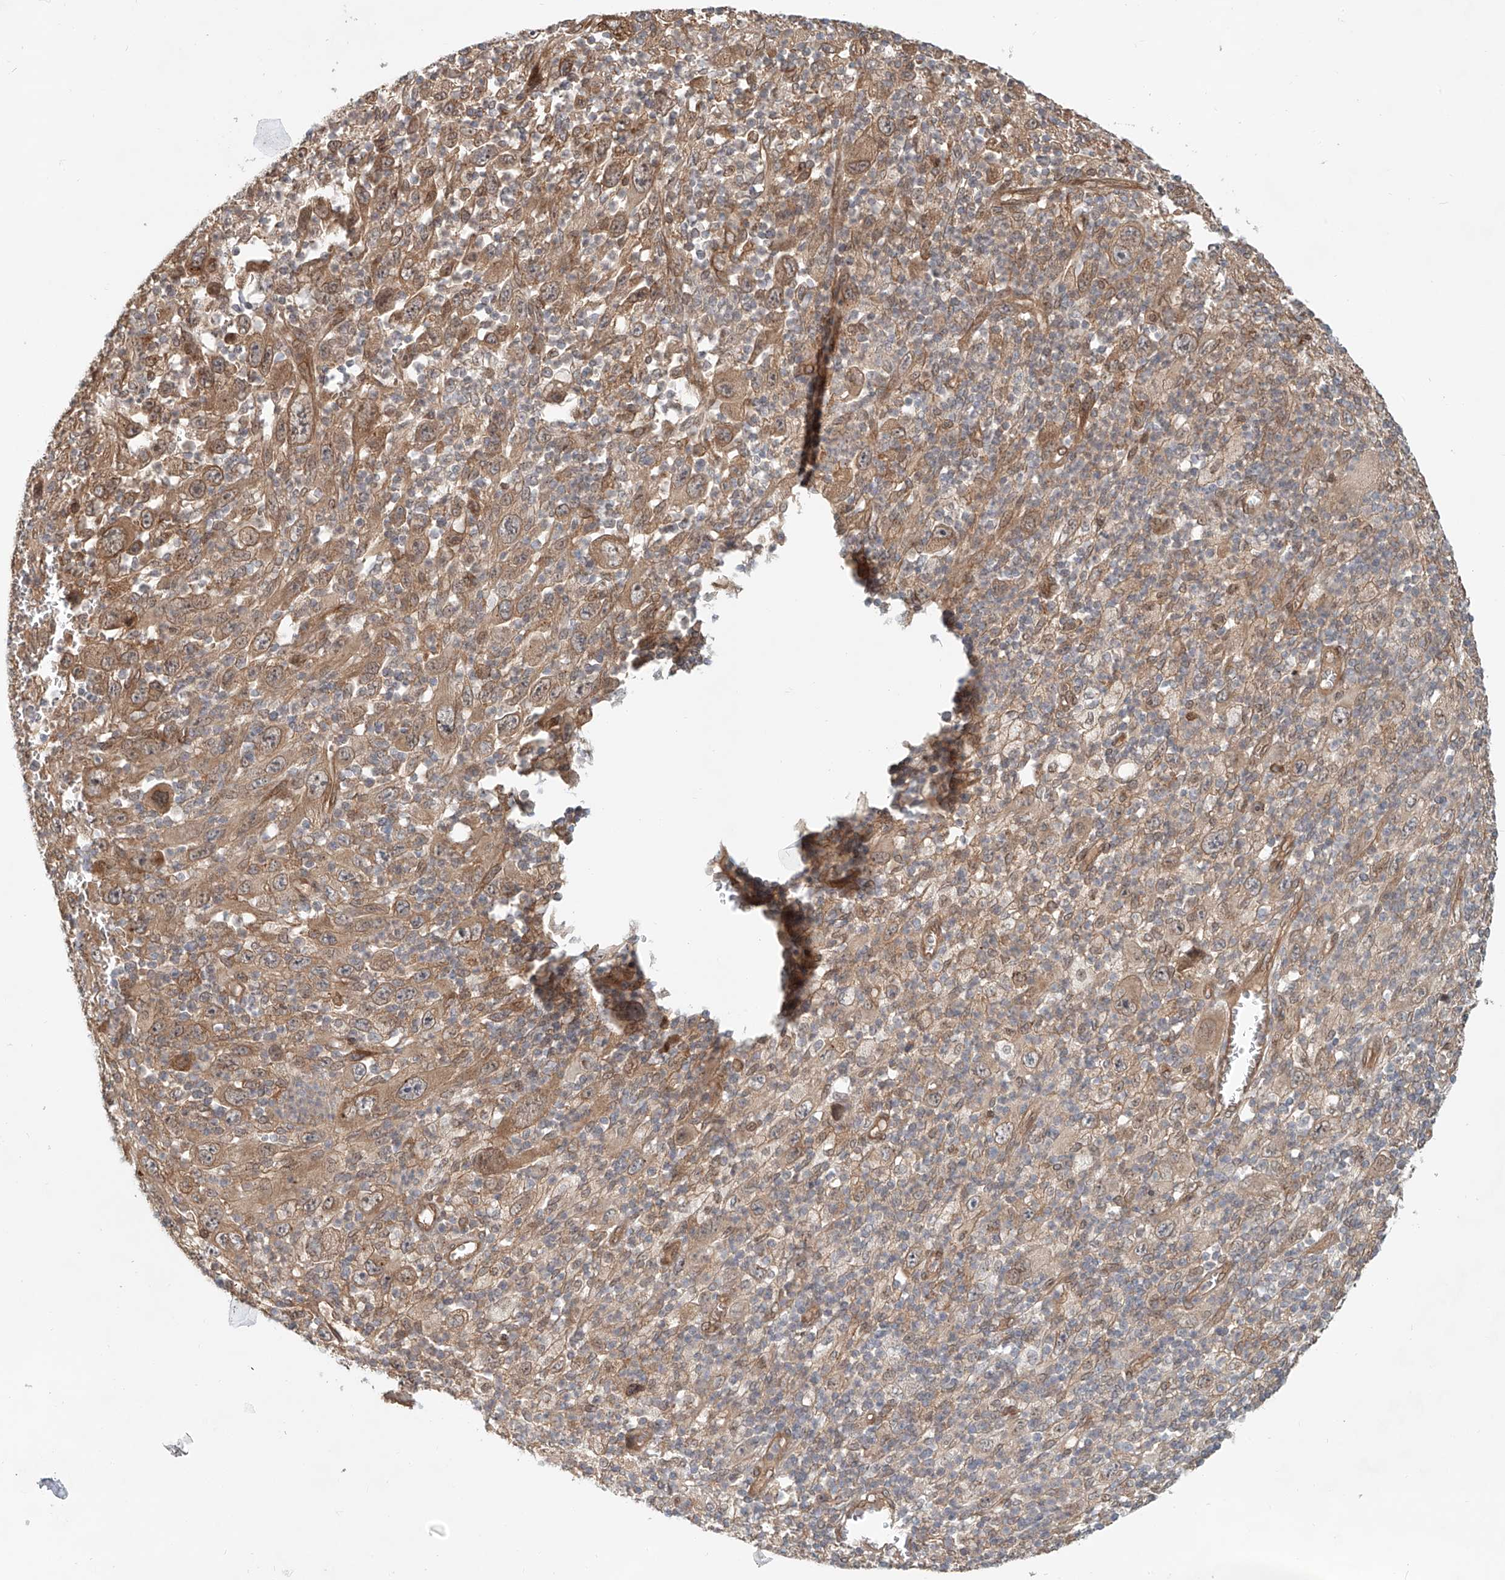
{"staining": {"intensity": "moderate", "quantity": ">75%", "location": "cytoplasmic/membranous"}, "tissue": "melanoma", "cell_type": "Tumor cells", "image_type": "cancer", "snomed": [{"axis": "morphology", "description": "Malignant melanoma, Metastatic site"}, {"axis": "topography", "description": "Skin"}], "caption": "A medium amount of moderate cytoplasmic/membranous expression is appreciated in about >75% of tumor cells in melanoma tissue.", "gene": "SASH1", "patient": {"sex": "female", "age": 56}}